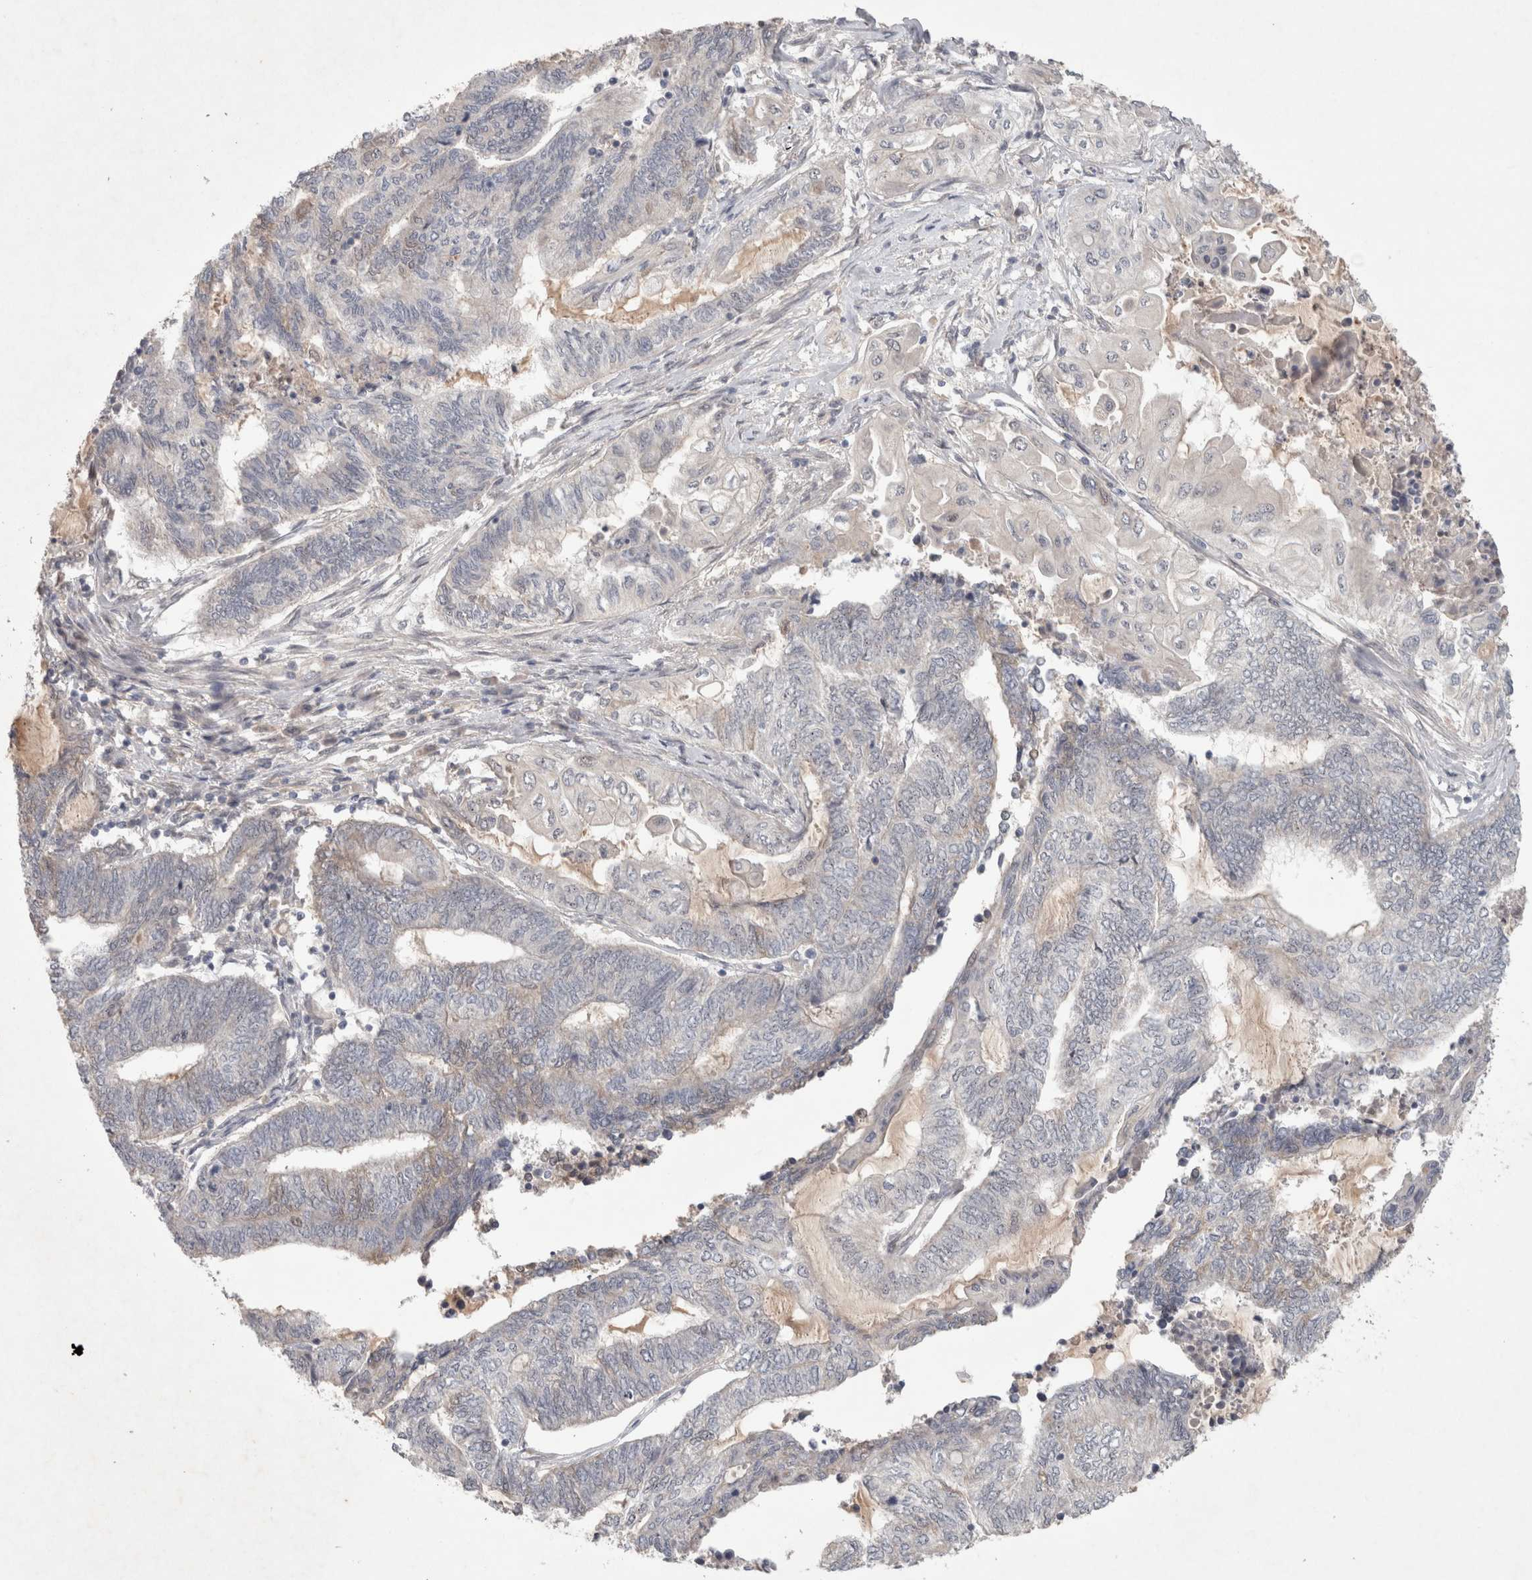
{"staining": {"intensity": "negative", "quantity": "none", "location": "none"}, "tissue": "endometrial cancer", "cell_type": "Tumor cells", "image_type": "cancer", "snomed": [{"axis": "morphology", "description": "Adenocarcinoma, NOS"}, {"axis": "topography", "description": "Uterus"}, {"axis": "topography", "description": "Endometrium"}], "caption": "The photomicrograph exhibits no staining of tumor cells in endometrial adenocarcinoma. (Brightfield microscopy of DAB (3,3'-diaminobenzidine) immunohistochemistry (IHC) at high magnification).", "gene": "RASAL2", "patient": {"sex": "female", "age": 70}}